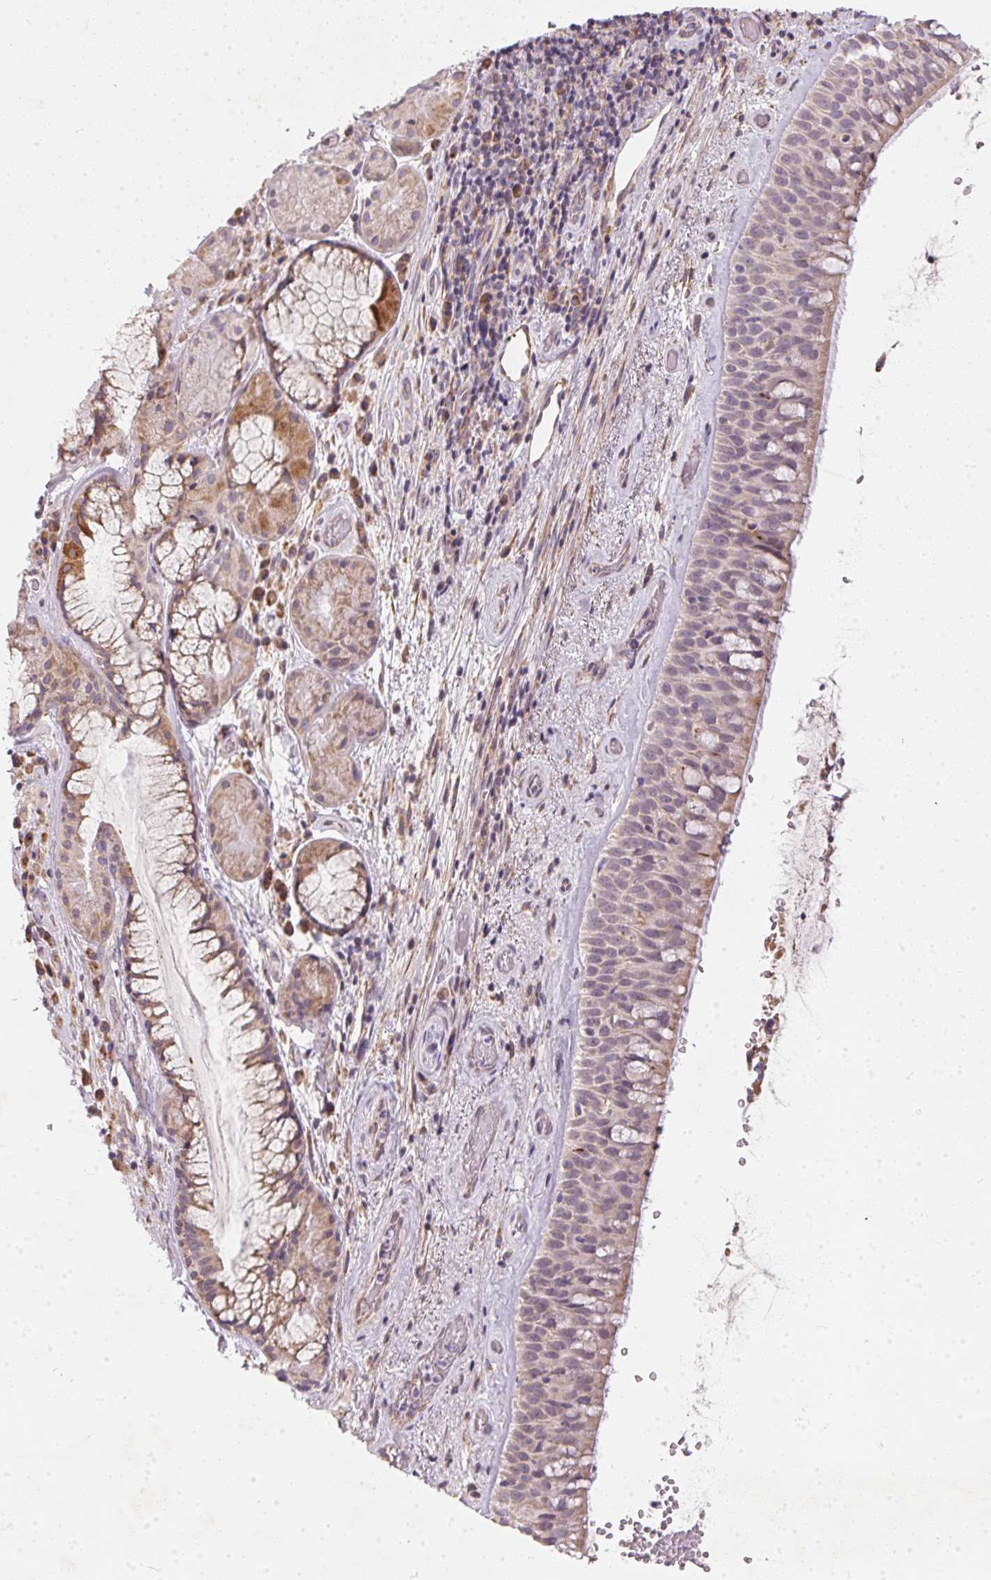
{"staining": {"intensity": "weak", "quantity": ">75%", "location": "cytoplasmic/membranous"}, "tissue": "bronchus", "cell_type": "Respiratory epithelial cells", "image_type": "normal", "snomed": [{"axis": "morphology", "description": "Normal tissue, NOS"}, {"axis": "topography", "description": "Bronchus"}], "caption": "Brown immunohistochemical staining in normal bronchus reveals weak cytoplasmic/membranous positivity in about >75% of respiratory epithelial cells.", "gene": "VWA5B2", "patient": {"sex": "male", "age": 48}}